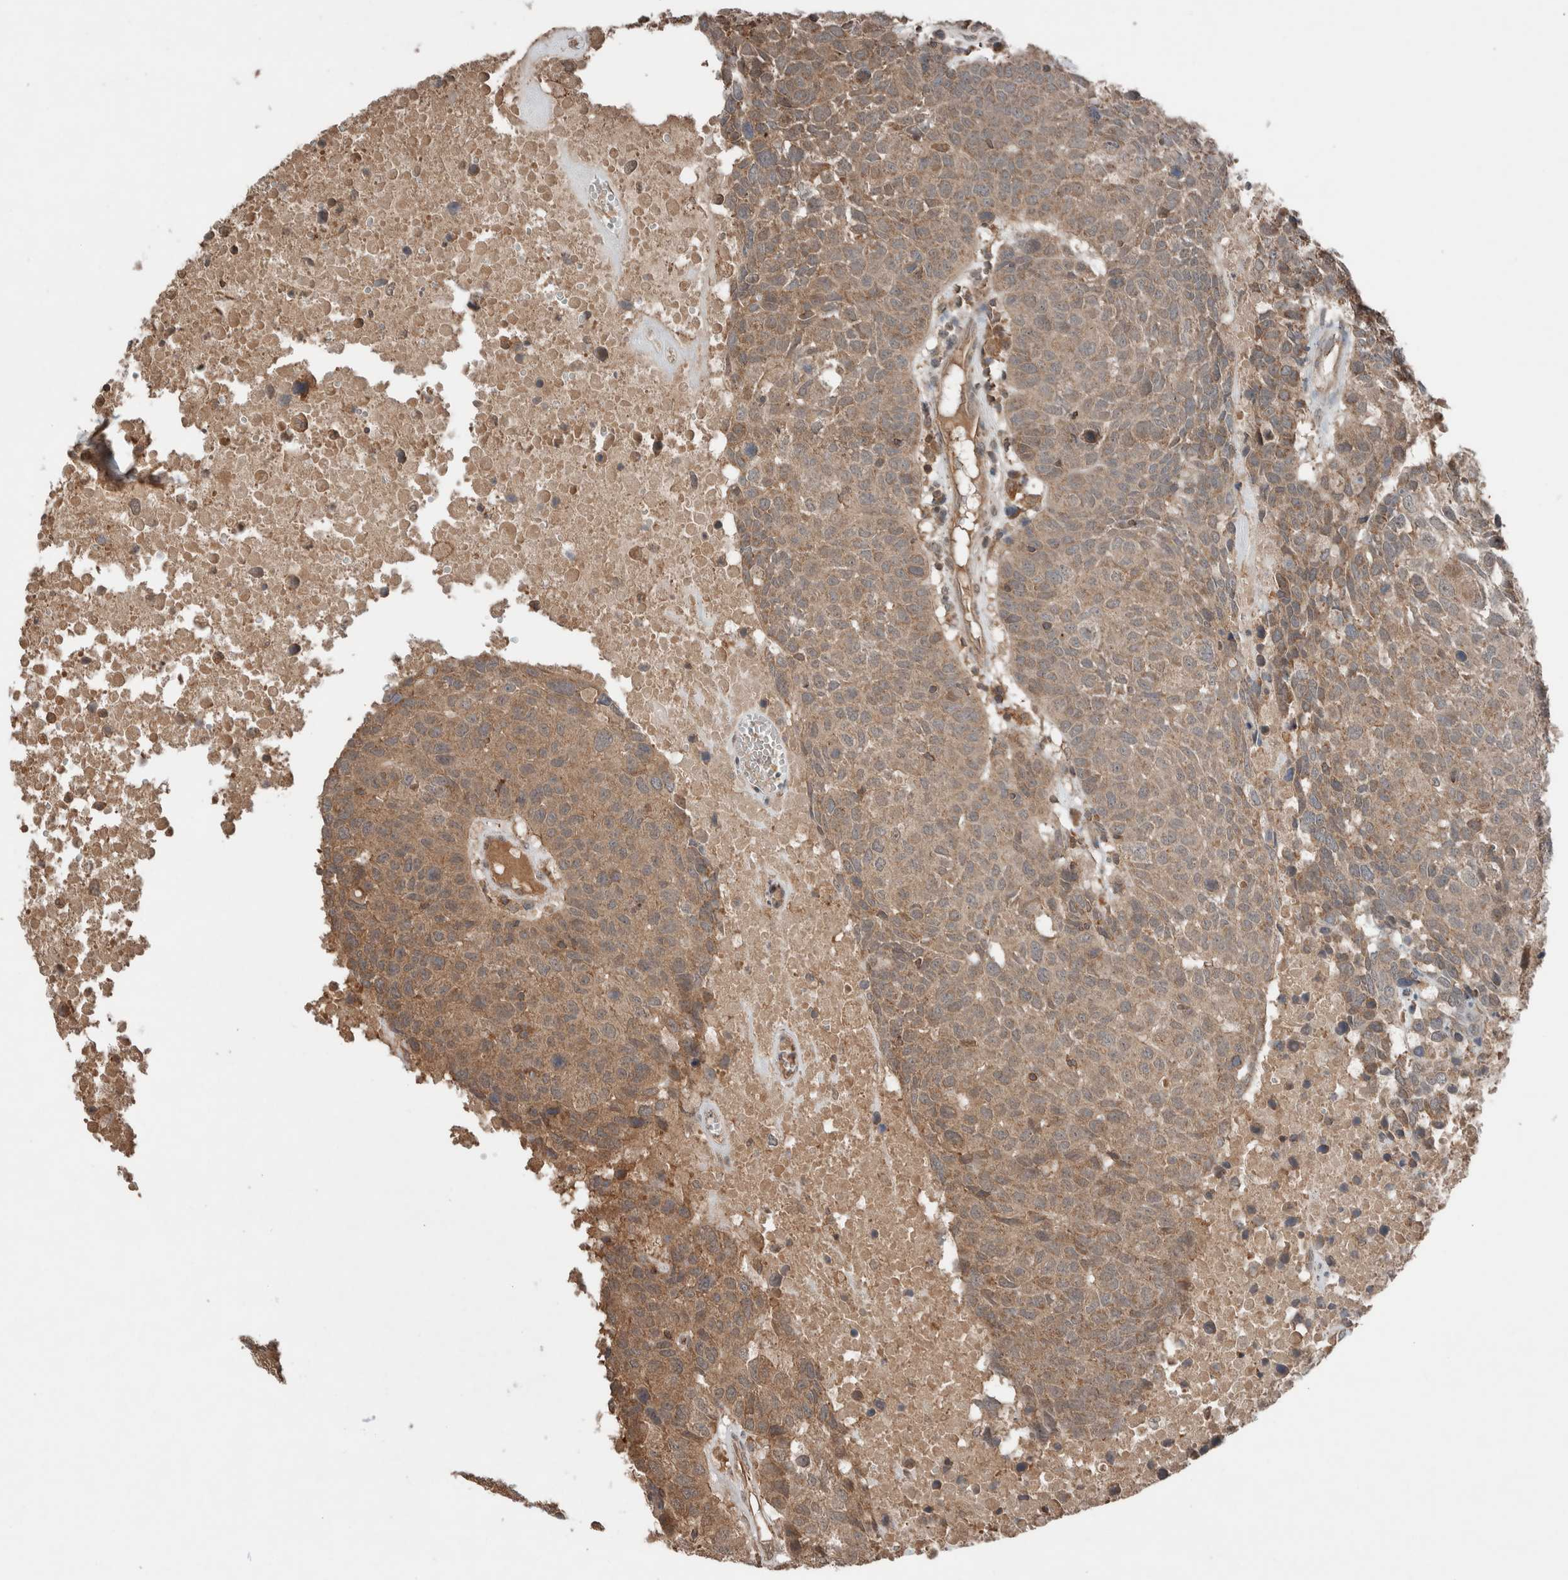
{"staining": {"intensity": "moderate", "quantity": ">75%", "location": "cytoplasmic/membranous"}, "tissue": "head and neck cancer", "cell_type": "Tumor cells", "image_type": "cancer", "snomed": [{"axis": "morphology", "description": "Squamous cell carcinoma, NOS"}, {"axis": "topography", "description": "Head-Neck"}], "caption": "Immunohistochemistry image of human head and neck cancer stained for a protein (brown), which demonstrates medium levels of moderate cytoplasmic/membranous expression in about >75% of tumor cells.", "gene": "KLK14", "patient": {"sex": "male", "age": 66}}